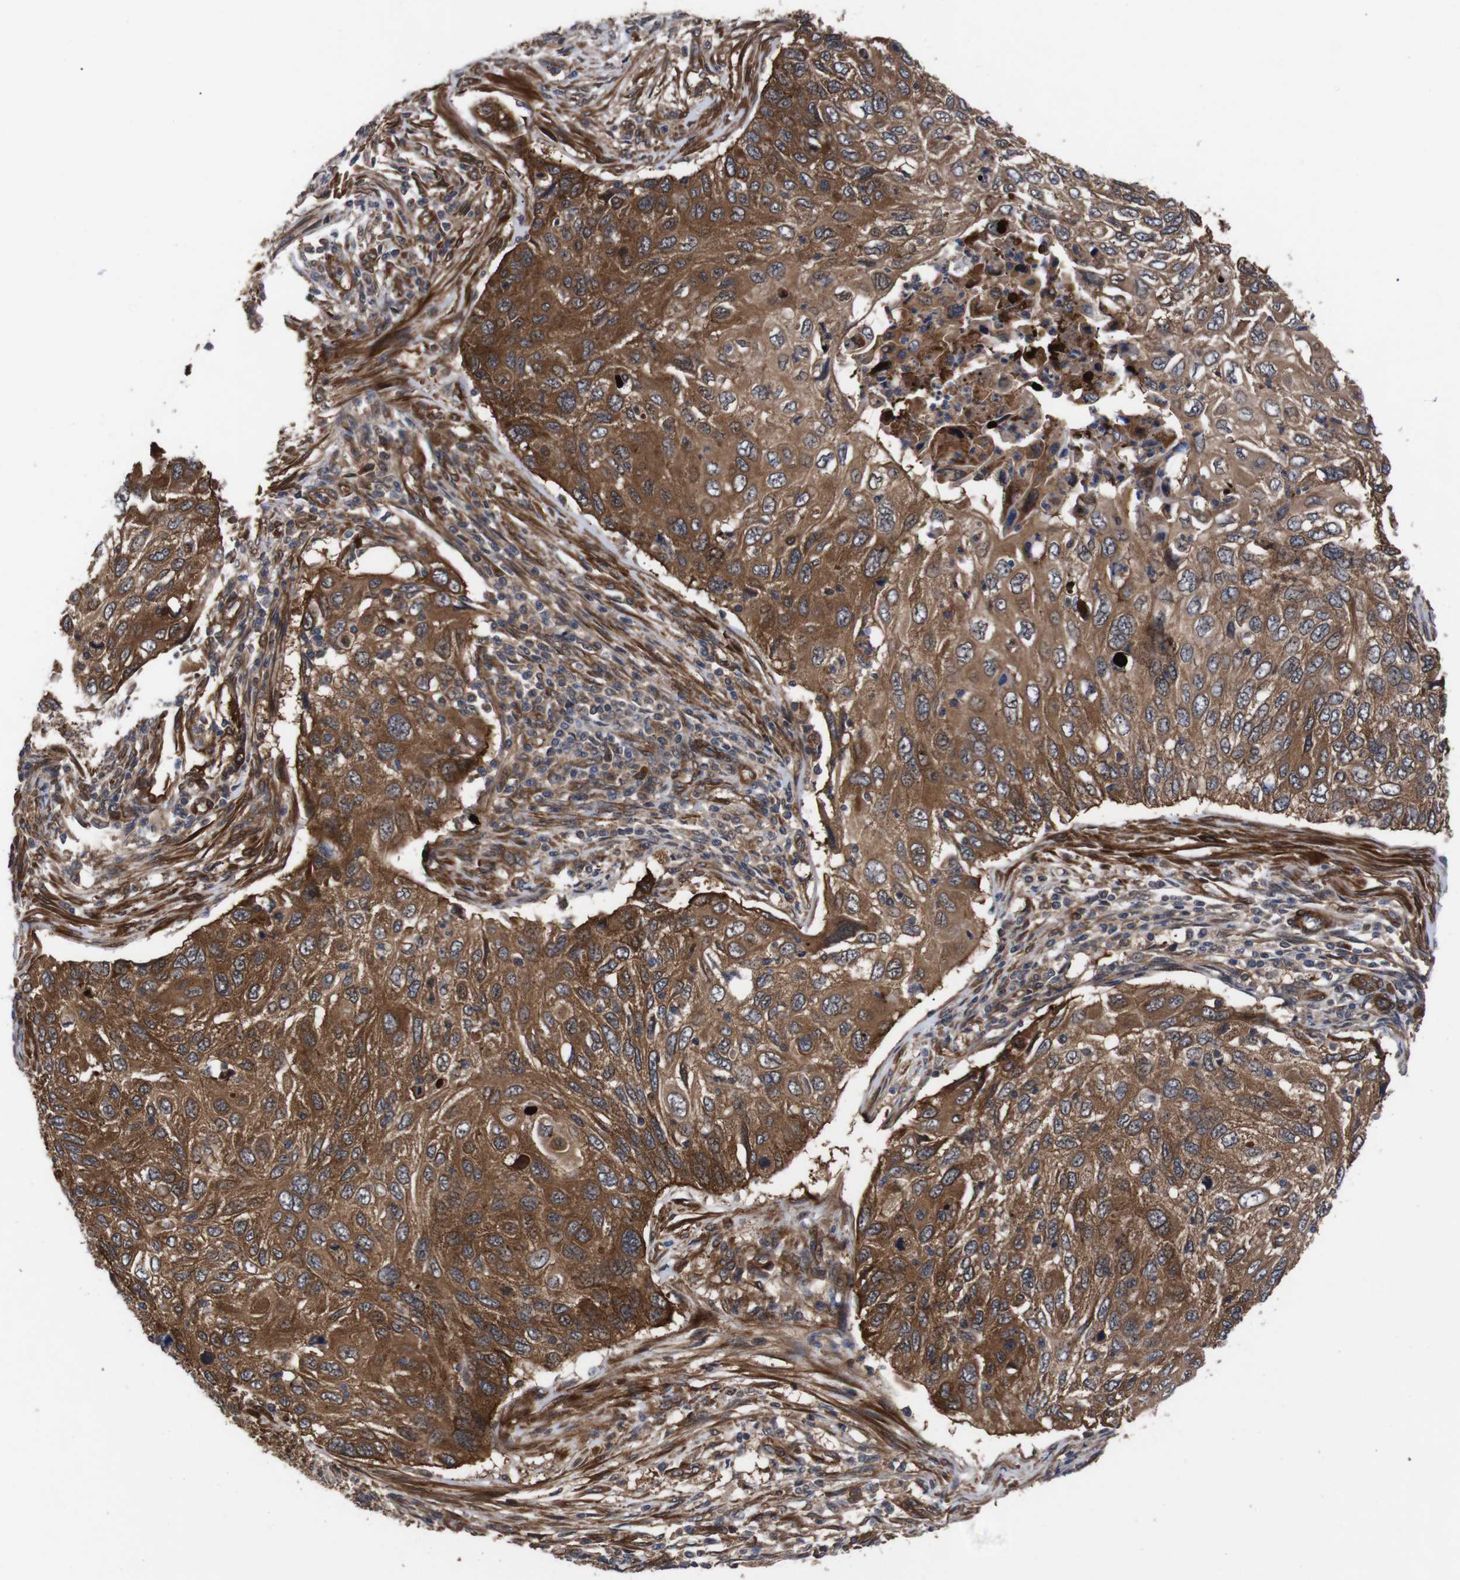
{"staining": {"intensity": "strong", "quantity": ">75%", "location": "cytoplasmic/membranous"}, "tissue": "cervical cancer", "cell_type": "Tumor cells", "image_type": "cancer", "snomed": [{"axis": "morphology", "description": "Squamous cell carcinoma, NOS"}, {"axis": "topography", "description": "Cervix"}], "caption": "Immunohistochemistry (IHC) (DAB) staining of cervical cancer exhibits strong cytoplasmic/membranous protein staining in about >75% of tumor cells.", "gene": "PAWR", "patient": {"sex": "female", "age": 70}}